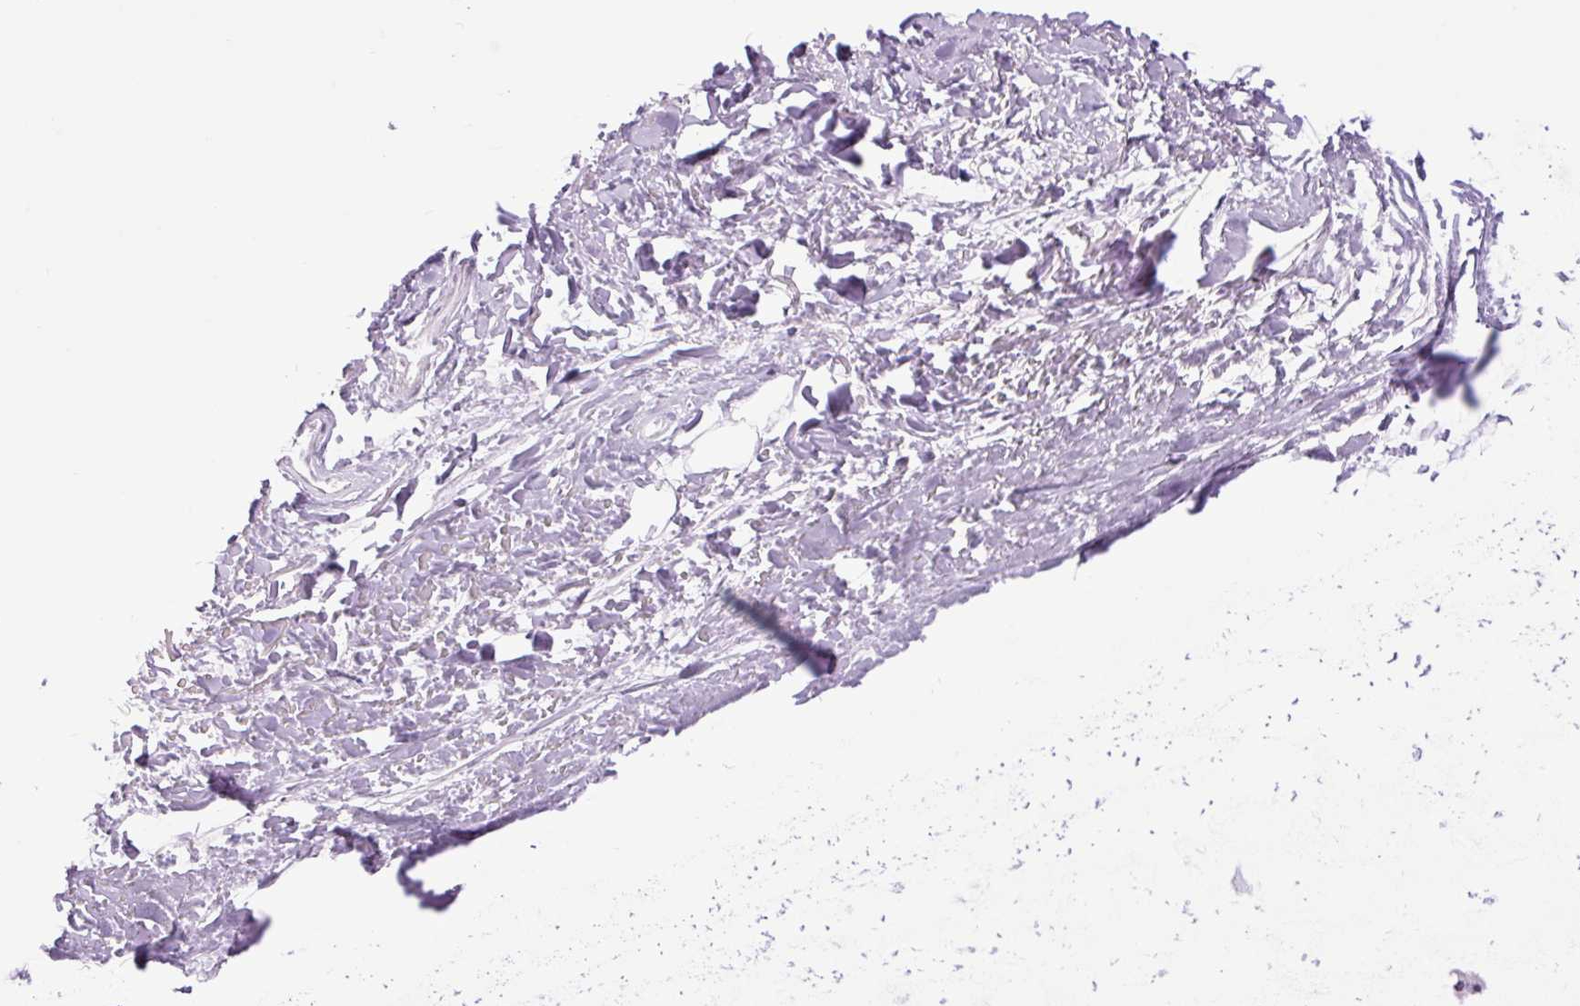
{"staining": {"intensity": "weak", "quantity": ">75%", "location": "cytoplasmic/membranous"}, "tissue": "adipose tissue", "cell_type": "Adipocytes", "image_type": "normal", "snomed": [{"axis": "morphology", "description": "Normal tissue, NOS"}, {"axis": "topography", "description": "Cartilage tissue"}], "caption": "Protein staining demonstrates weak cytoplasmic/membranous staining in approximately >75% of adipocytes in unremarkable adipose tissue. (DAB IHC with brightfield microscopy, high magnification).", "gene": "TPT1", "patient": {"sex": "male", "age": 57}}